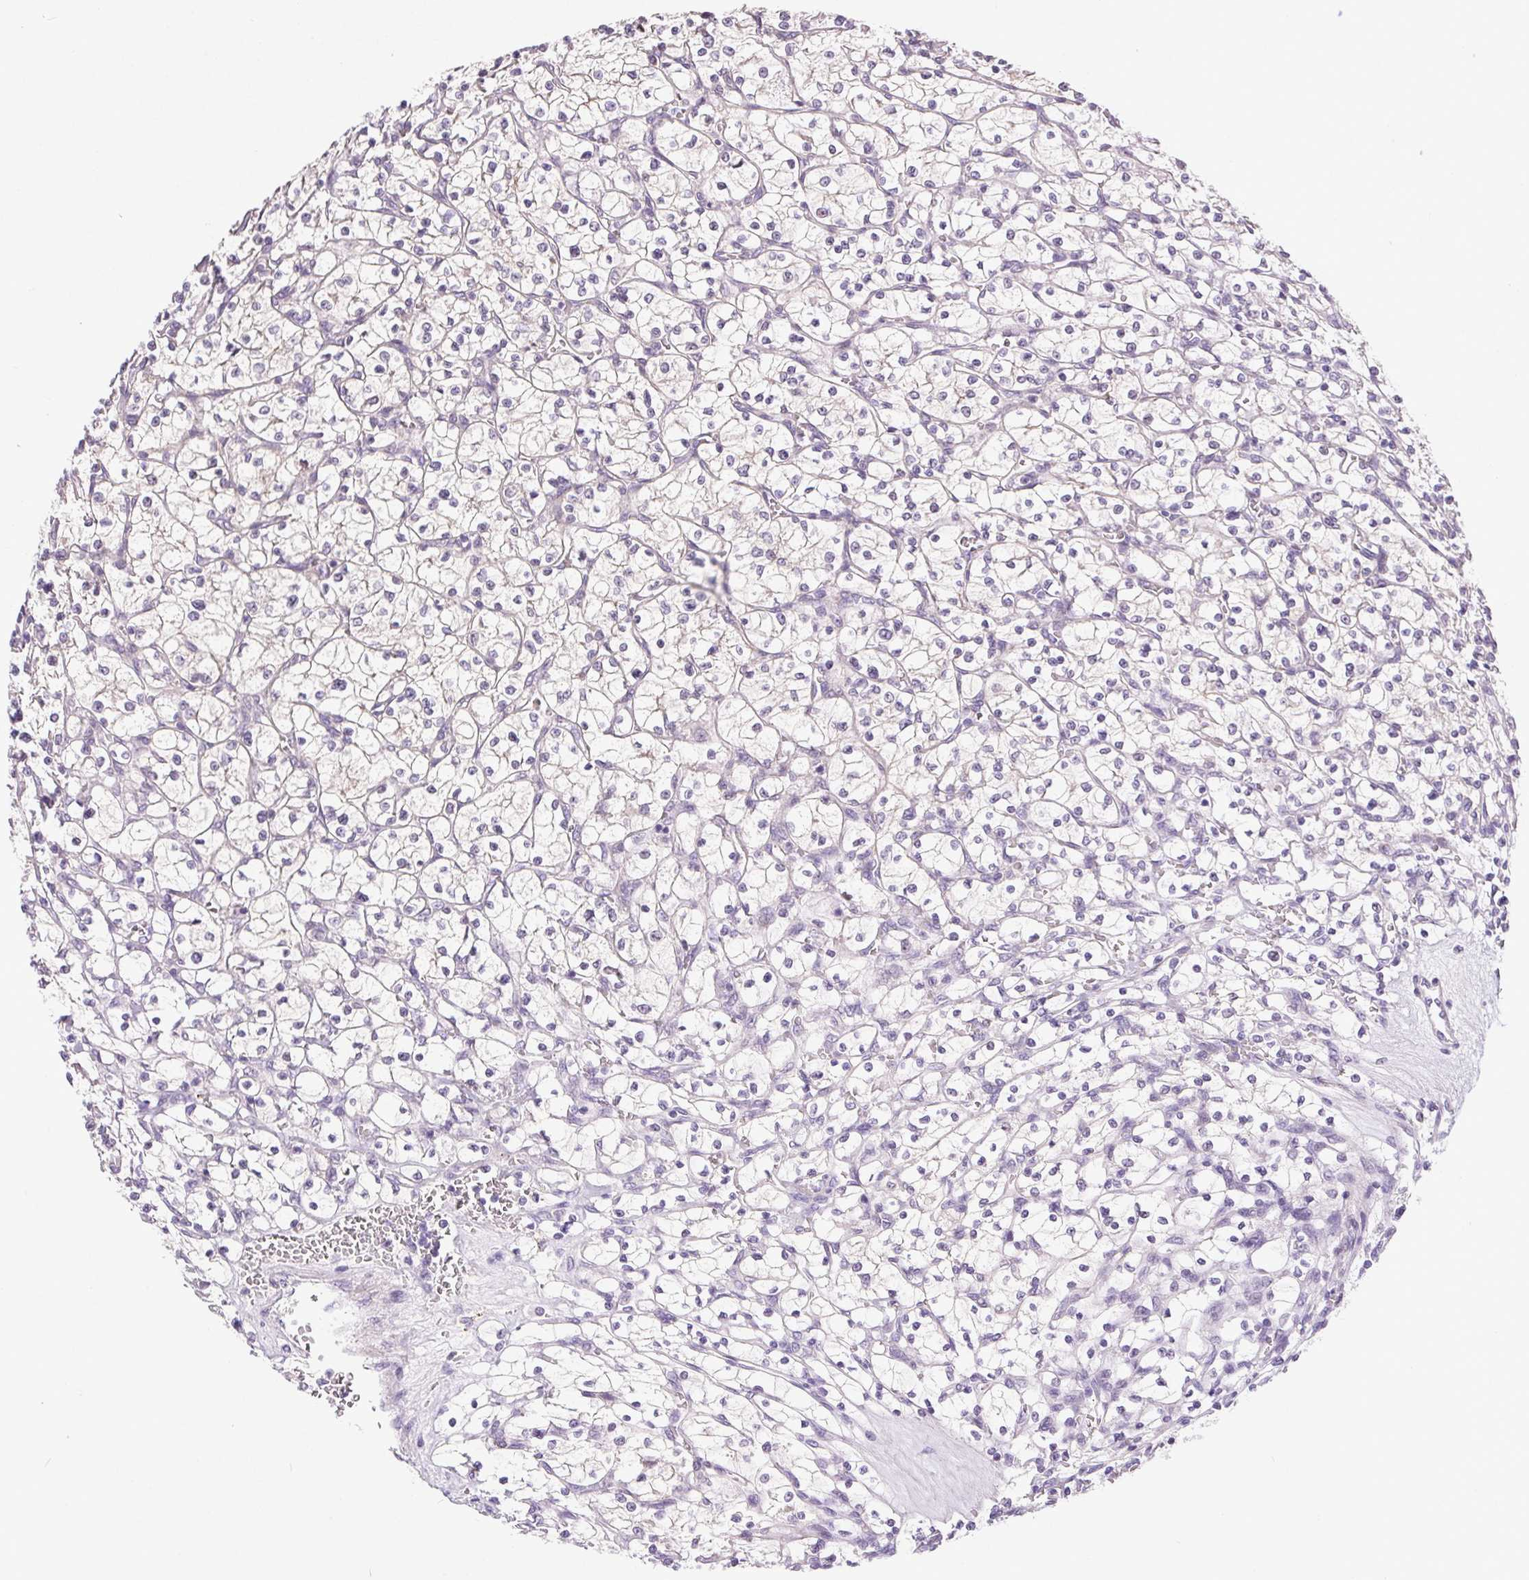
{"staining": {"intensity": "negative", "quantity": "none", "location": "none"}, "tissue": "renal cancer", "cell_type": "Tumor cells", "image_type": "cancer", "snomed": [{"axis": "morphology", "description": "Adenocarcinoma, NOS"}, {"axis": "topography", "description": "Kidney"}], "caption": "A high-resolution photomicrograph shows IHC staining of renal adenocarcinoma, which demonstrates no significant positivity in tumor cells.", "gene": "SYT11", "patient": {"sex": "female", "age": 64}}